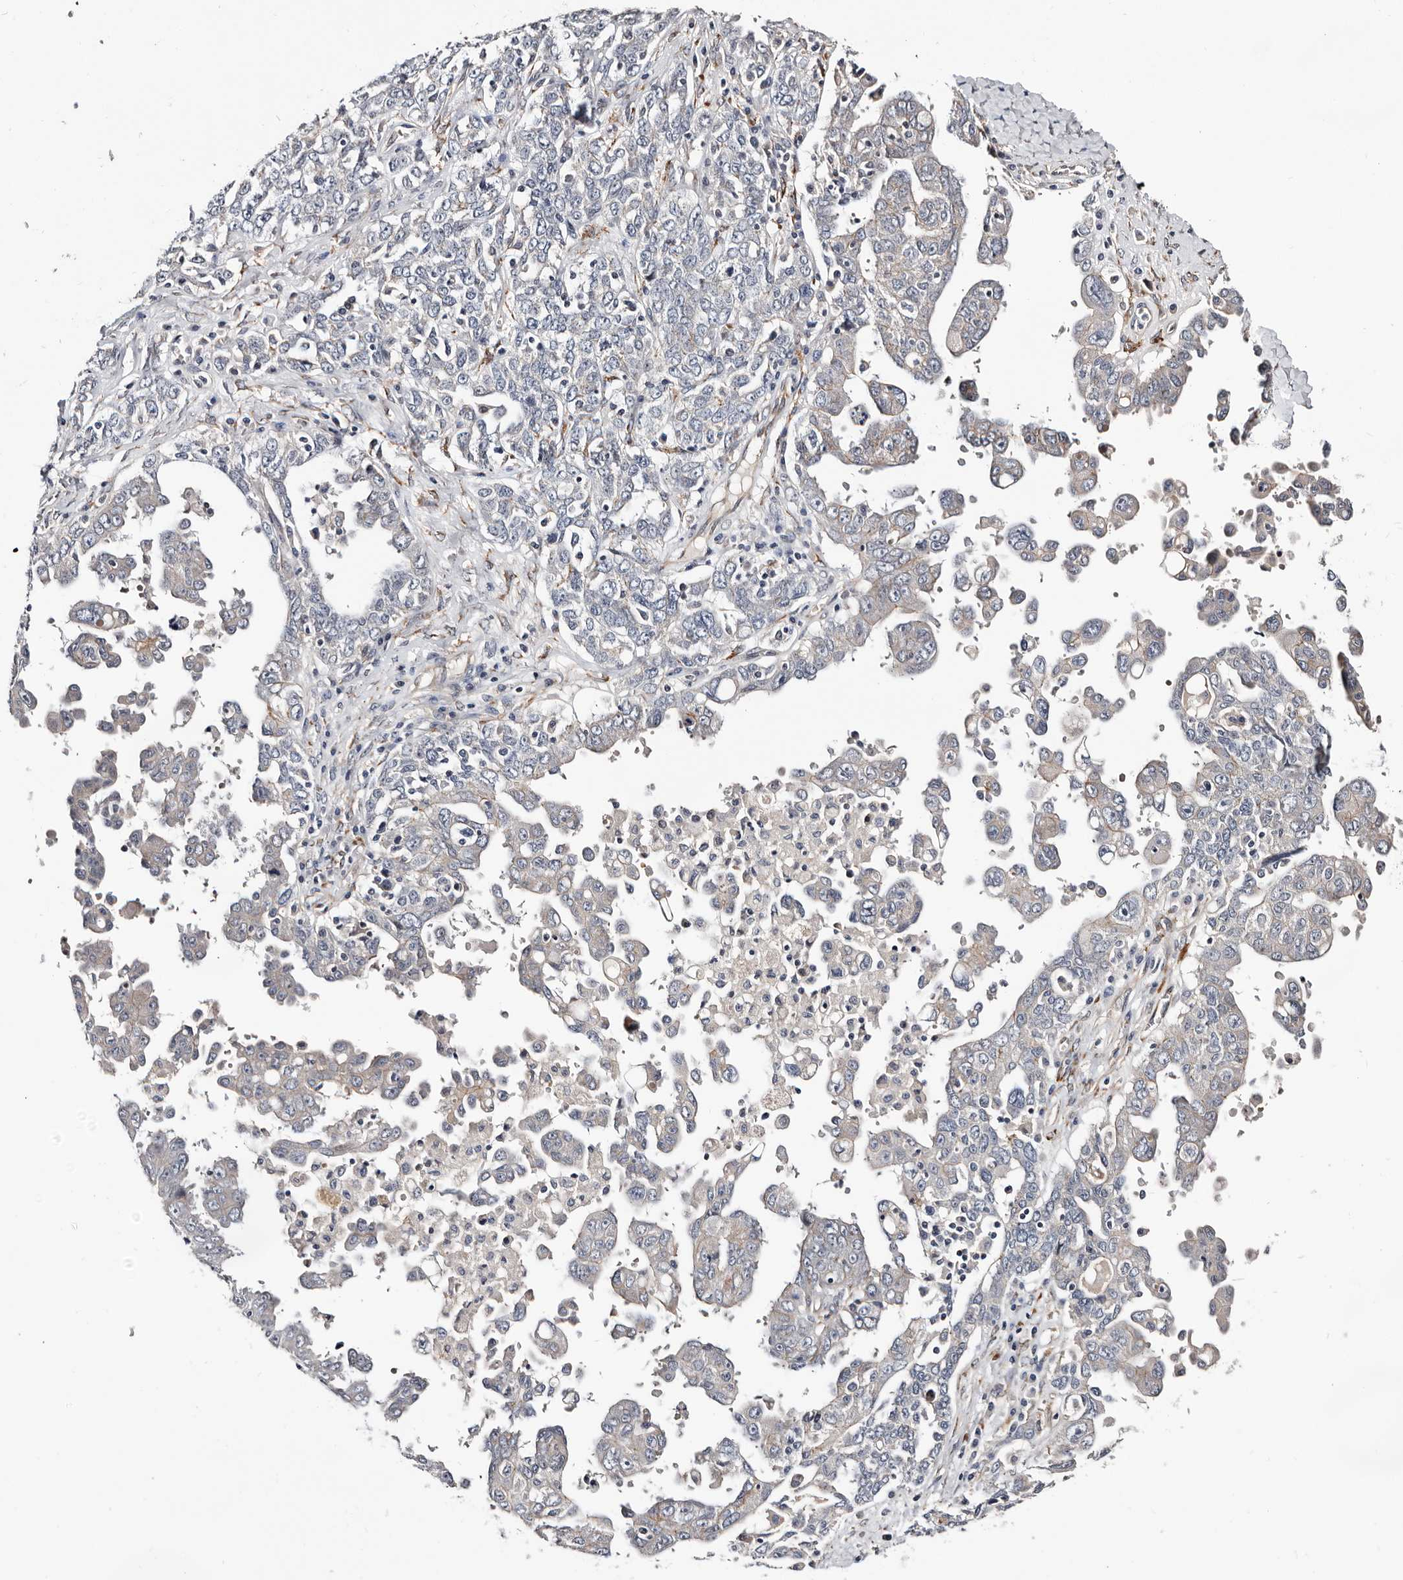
{"staining": {"intensity": "negative", "quantity": "none", "location": "none"}, "tissue": "ovarian cancer", "cell_type": "Tumor cells", "image_type": "cancer", "snomed": [{"axis": "morphology", "description": "Carcinoma, endometroid"}, {"axis": "topography", "description": "Ovary"}], "caption": "There is no significant expression in tumor cells of ovarian cancer.", "gene": "USH1C", "patient": {"sex": "female", "age": 62}}